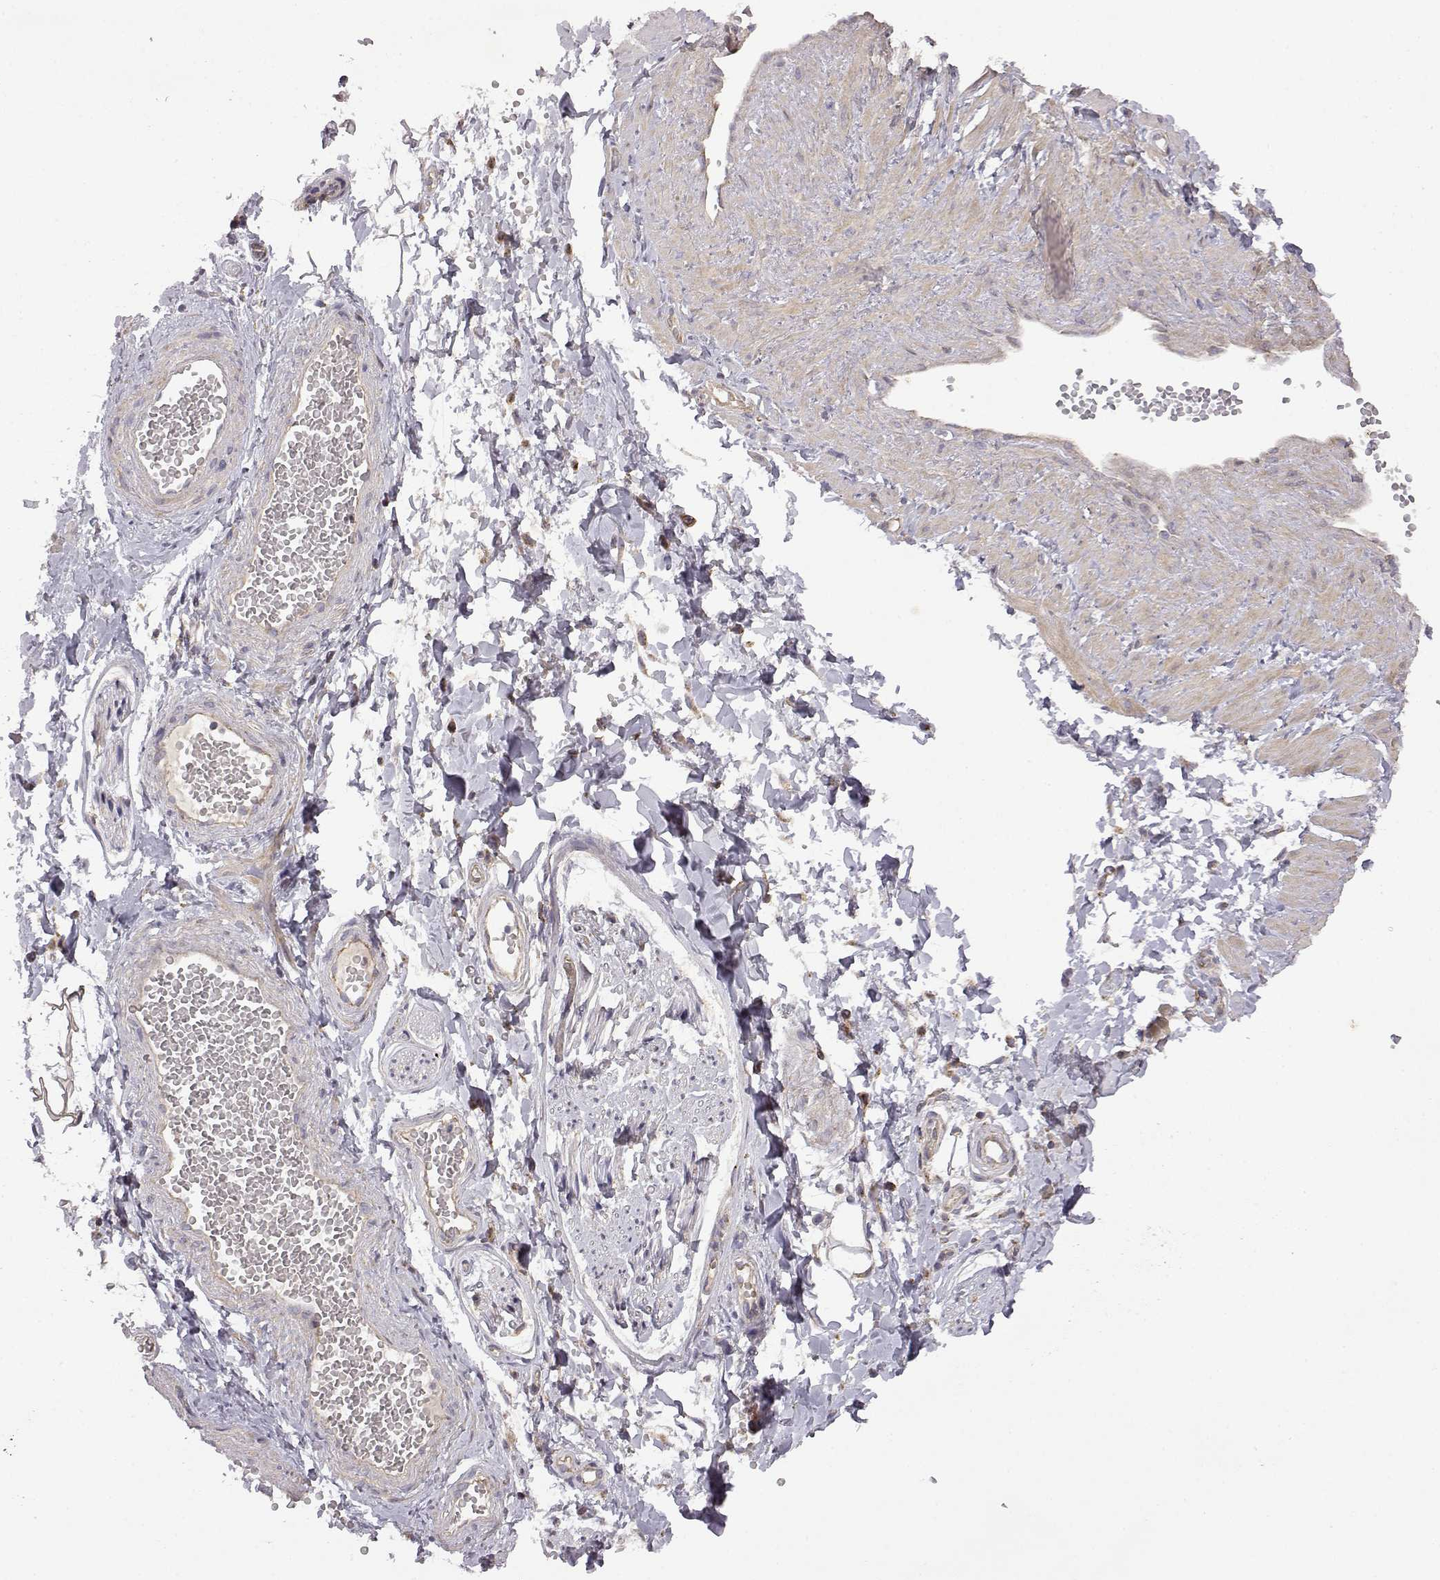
{"staining": {"intensity": "negative", "quantity": "none", "location": "none"}, "tissue": "adipose tissue", "cell_type": "Adipocytes", "image_type": "normal", "snomed": [{"axis": "morphology", "description": "Normal tissue, NOS"}, {"axis": "topography", "description": "Smooth muscle"}, {"axis": "topography", "description": "Peripheral nerve tissue"}], "caption": "The histopathology image reveals no significant positivity in adipocytes of adipose tissue. (Stains: DAB IHC with hematoxylin counter stain, Microscopy: brightfield microscopy at high magnification).", "gene": "DDC", "patient": {"sex": "male", "age": 22}}